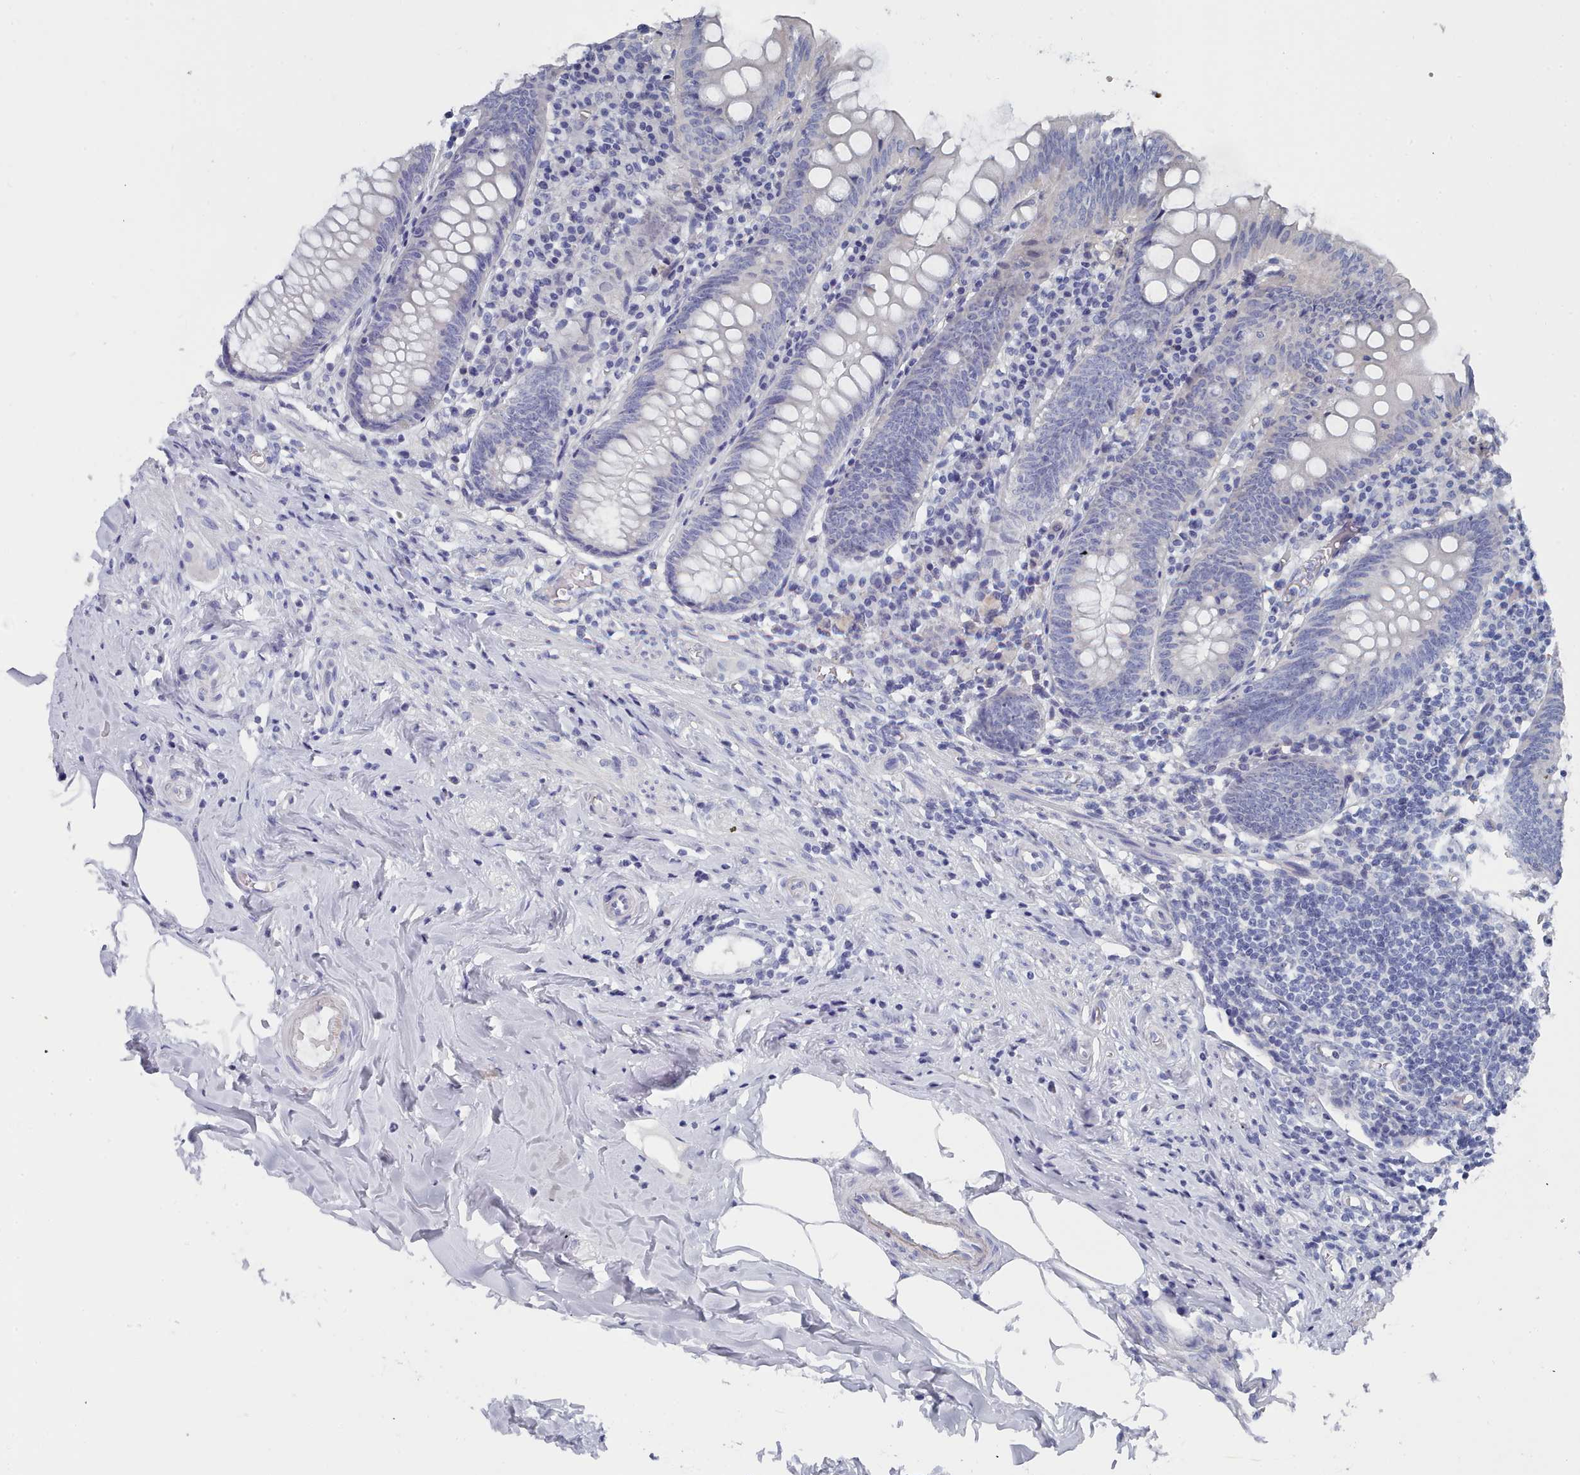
{"staining": {"intensity": "negative", "quantity": "none", "location": "none"}, "tissue": "appendix", "cell_type": "Glandular cells", "image_type": "normal", "snomed": [{"axis": "morphology", "description": "Normal tissue, NOS"}, {"axis": "topography", "description": "Appendix"}], "caption": "This micrograph is of benign appendix stained with immunohistochemistry (IHC) to label a protein in brown with the nuclei are counter-stained blue. There is no expression in glandular cells. Brightfield microscopy of immunohistochemistry stained with DAB (3,3'-diaminobenzidine) (brown) and hematoxylin (blue), captured at high magnification.", "gene": "ENSG00000285188", "patient": {"sex": "female", "age": 54}}